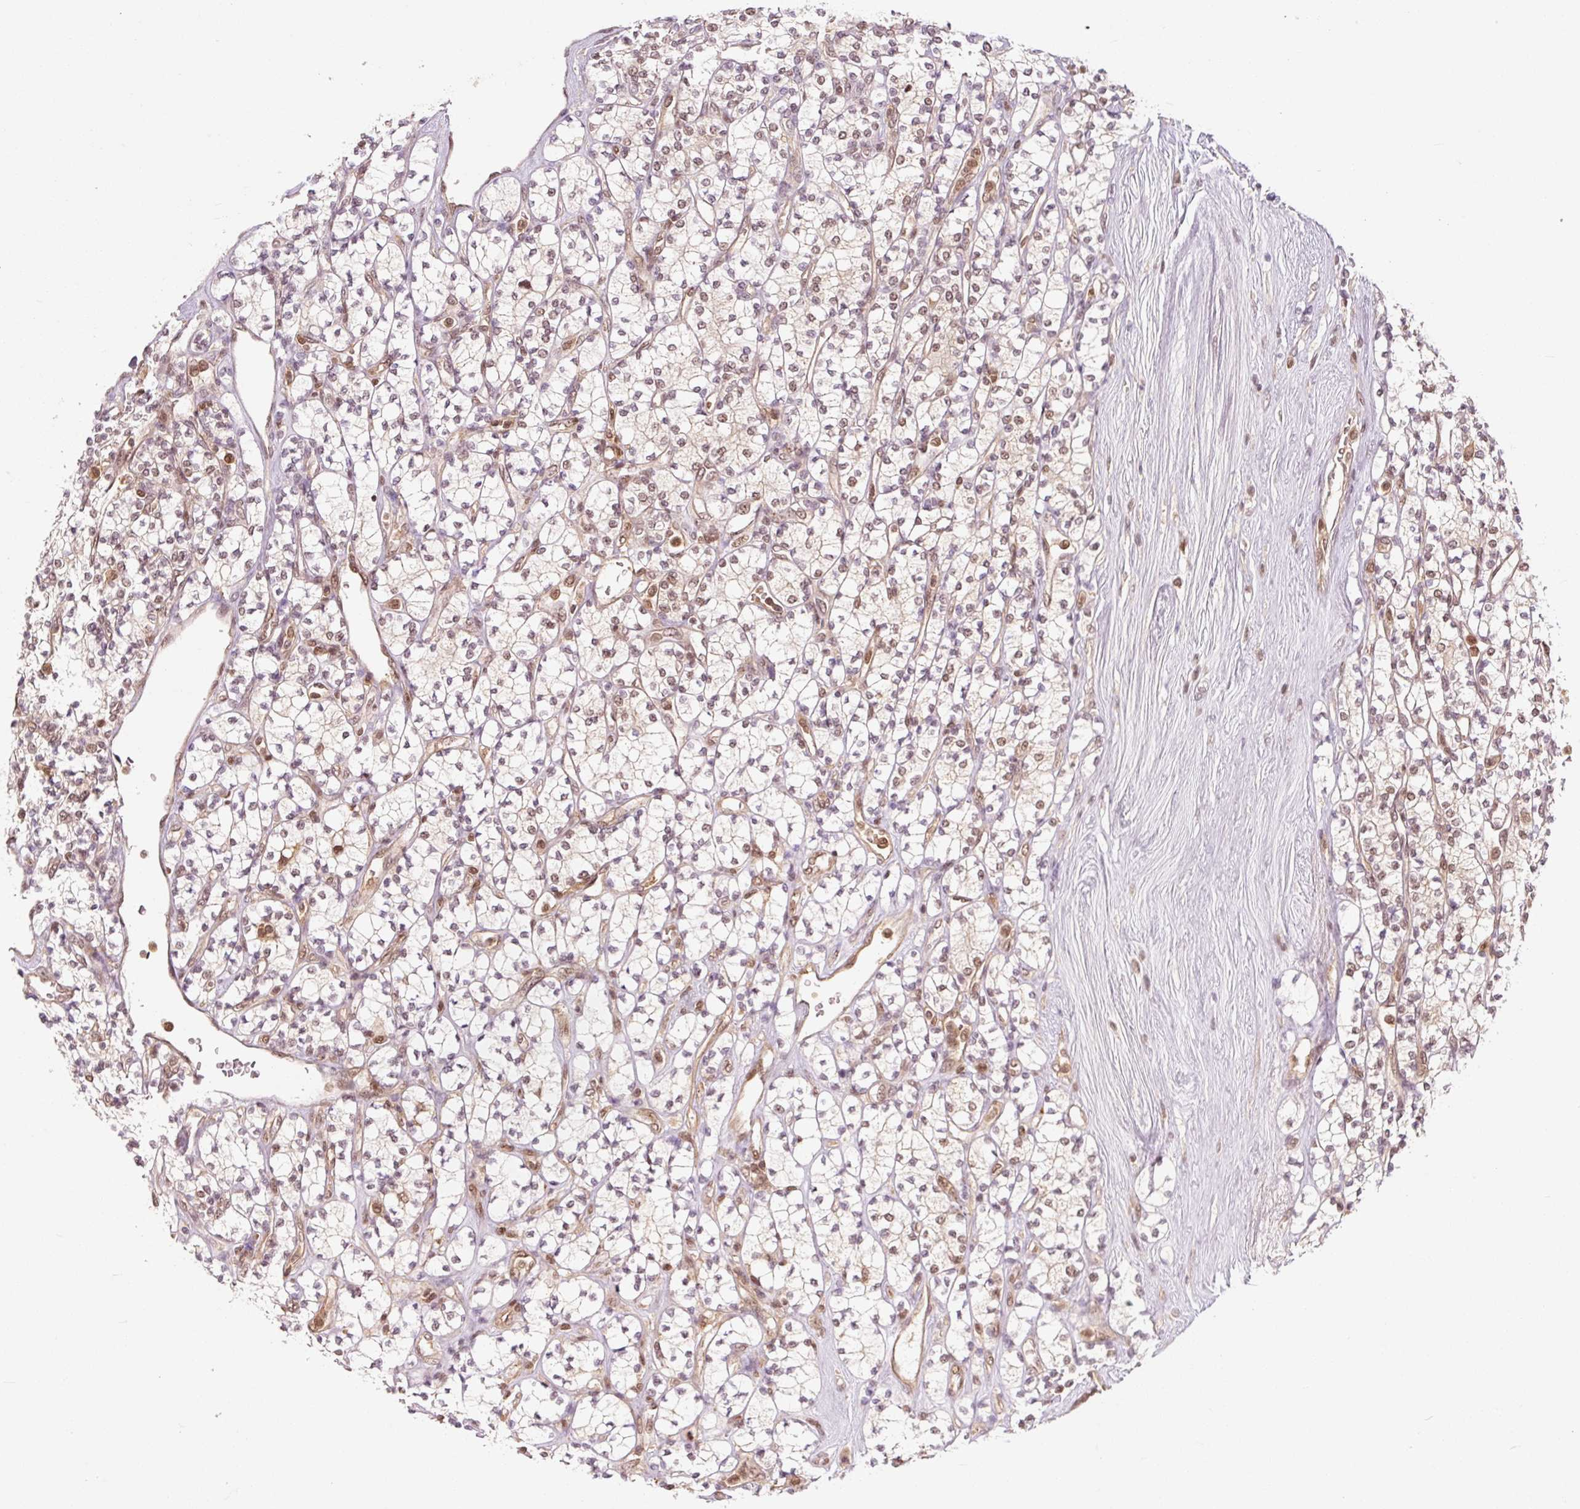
{"staining": {"intensity": "moderate", "quantity": "<25%", "location": "nuclear"}, "tissue": "renal cancer", "cell_type": "Tumor cells", "image_type": "cancer", "snomed": [{"axis": "morphology", "description": "Adenocarcinoma, NOS"}, {"axis": "topography", "description": "Kidney"}], "caption": "Protein staining exhibits moderate nuclear positivity in approximately <25% of tumor cells in renal adenocarcinoma. Nuclei are stained in blue.", "gene": "CSTF1", "patient": {"sex": "male", "age": 77}}